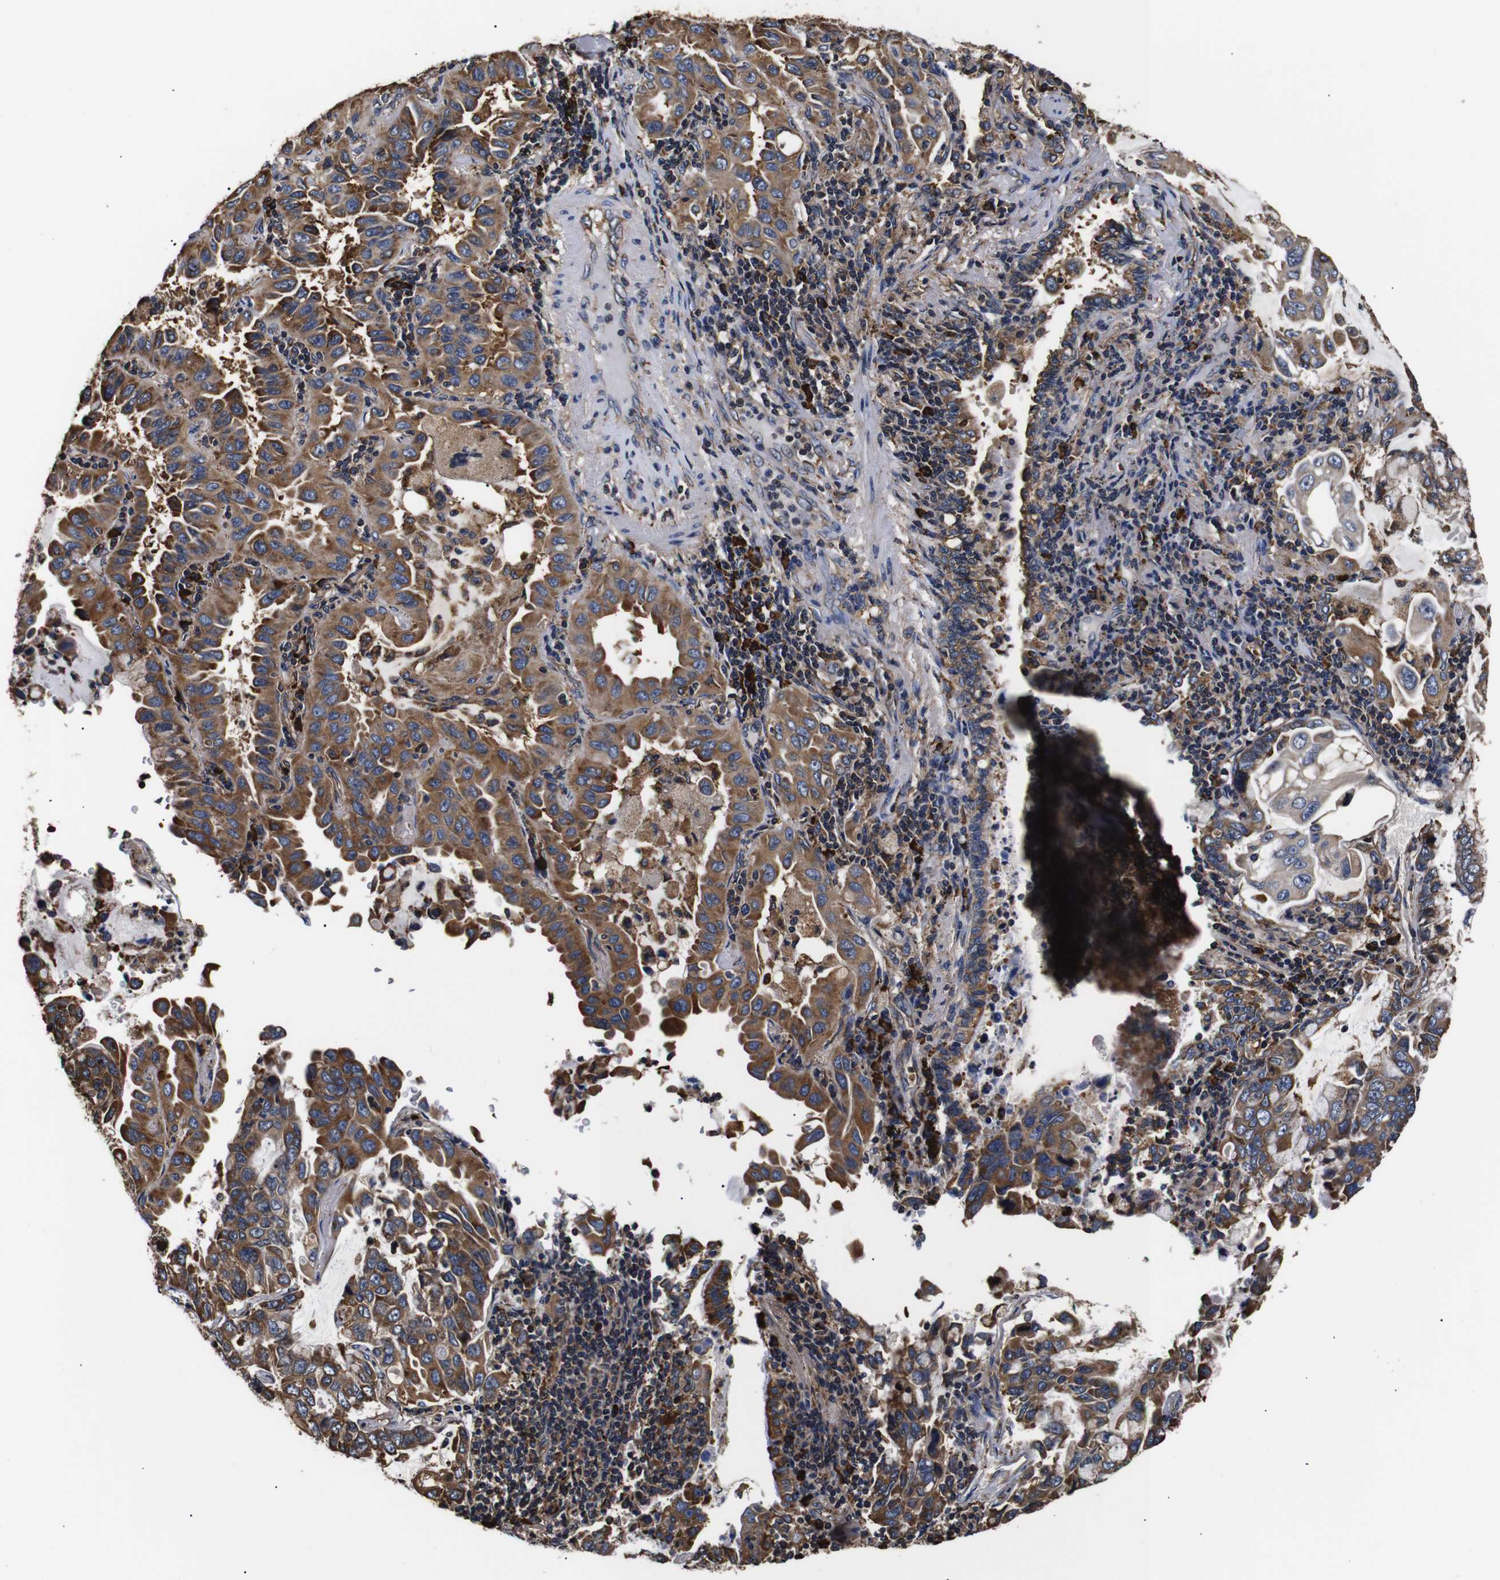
{"staining": {"intensity": "moderate", "quantity": ">75%", "location": "cytoplasmic/membranous"}, "tissue": "lung cancer", "cell_type": "Tumor cells", "image_type": "cancer", "snomed": [{"axis": "morphology", "description": "Adenocarcinoma, NOS"}, {"axis": "topography", "description": "Lung"}], "caption": "Lung adenocarcinoma stained with immunohistochemistry (IHC) reveals moderate cytoplasmic/membranous positivity in approximately >75% of tumor cells. Using DAB (brown) and hematoxylin (blue) stains, captured at high magnification using brightfield microscopy.", "gene": "HHIP", "patient": {"sex": "male", "age": 64}}